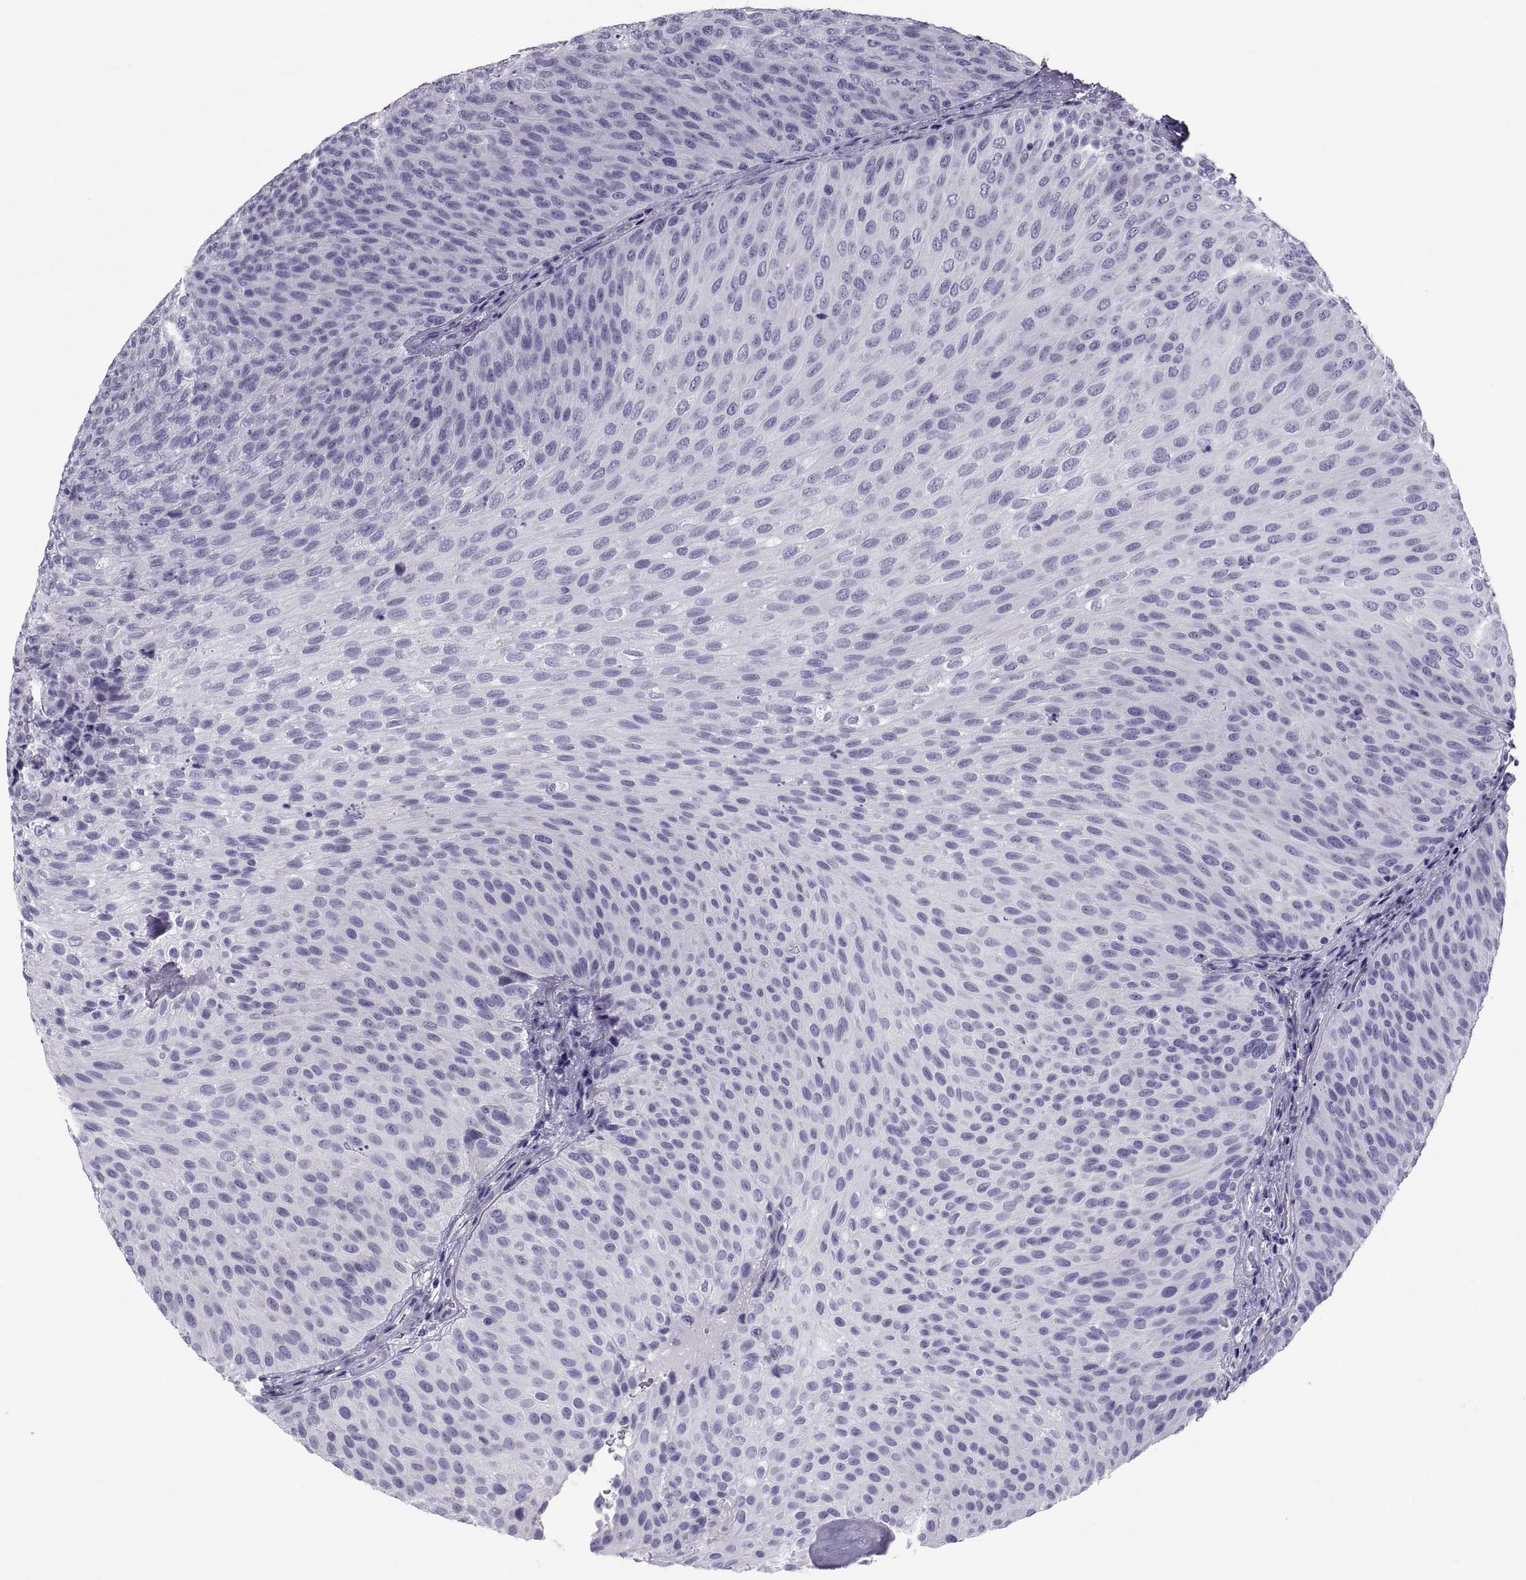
{"staining": {"intensity": "negative", "quantity": "none", "location": "none"}, "tissue": "urothelial cancer", "cell_type": "Tumor cells", "image_type": "cancer", "snomed": [{"axis": "morphology", "description": "Urothelial carcinoma, Low grade"}, {"axis": "topography", "description": "Urinary bladder"}], "caption": "IHC image of neoplastic tissue: urothelial cancer stained with DAB (3,3'-diaminobenzidine) exhibits no significant protein staining in tumor cells.", "gene": "DEFB129", "patient": {"sex": "male", "age": 78}}